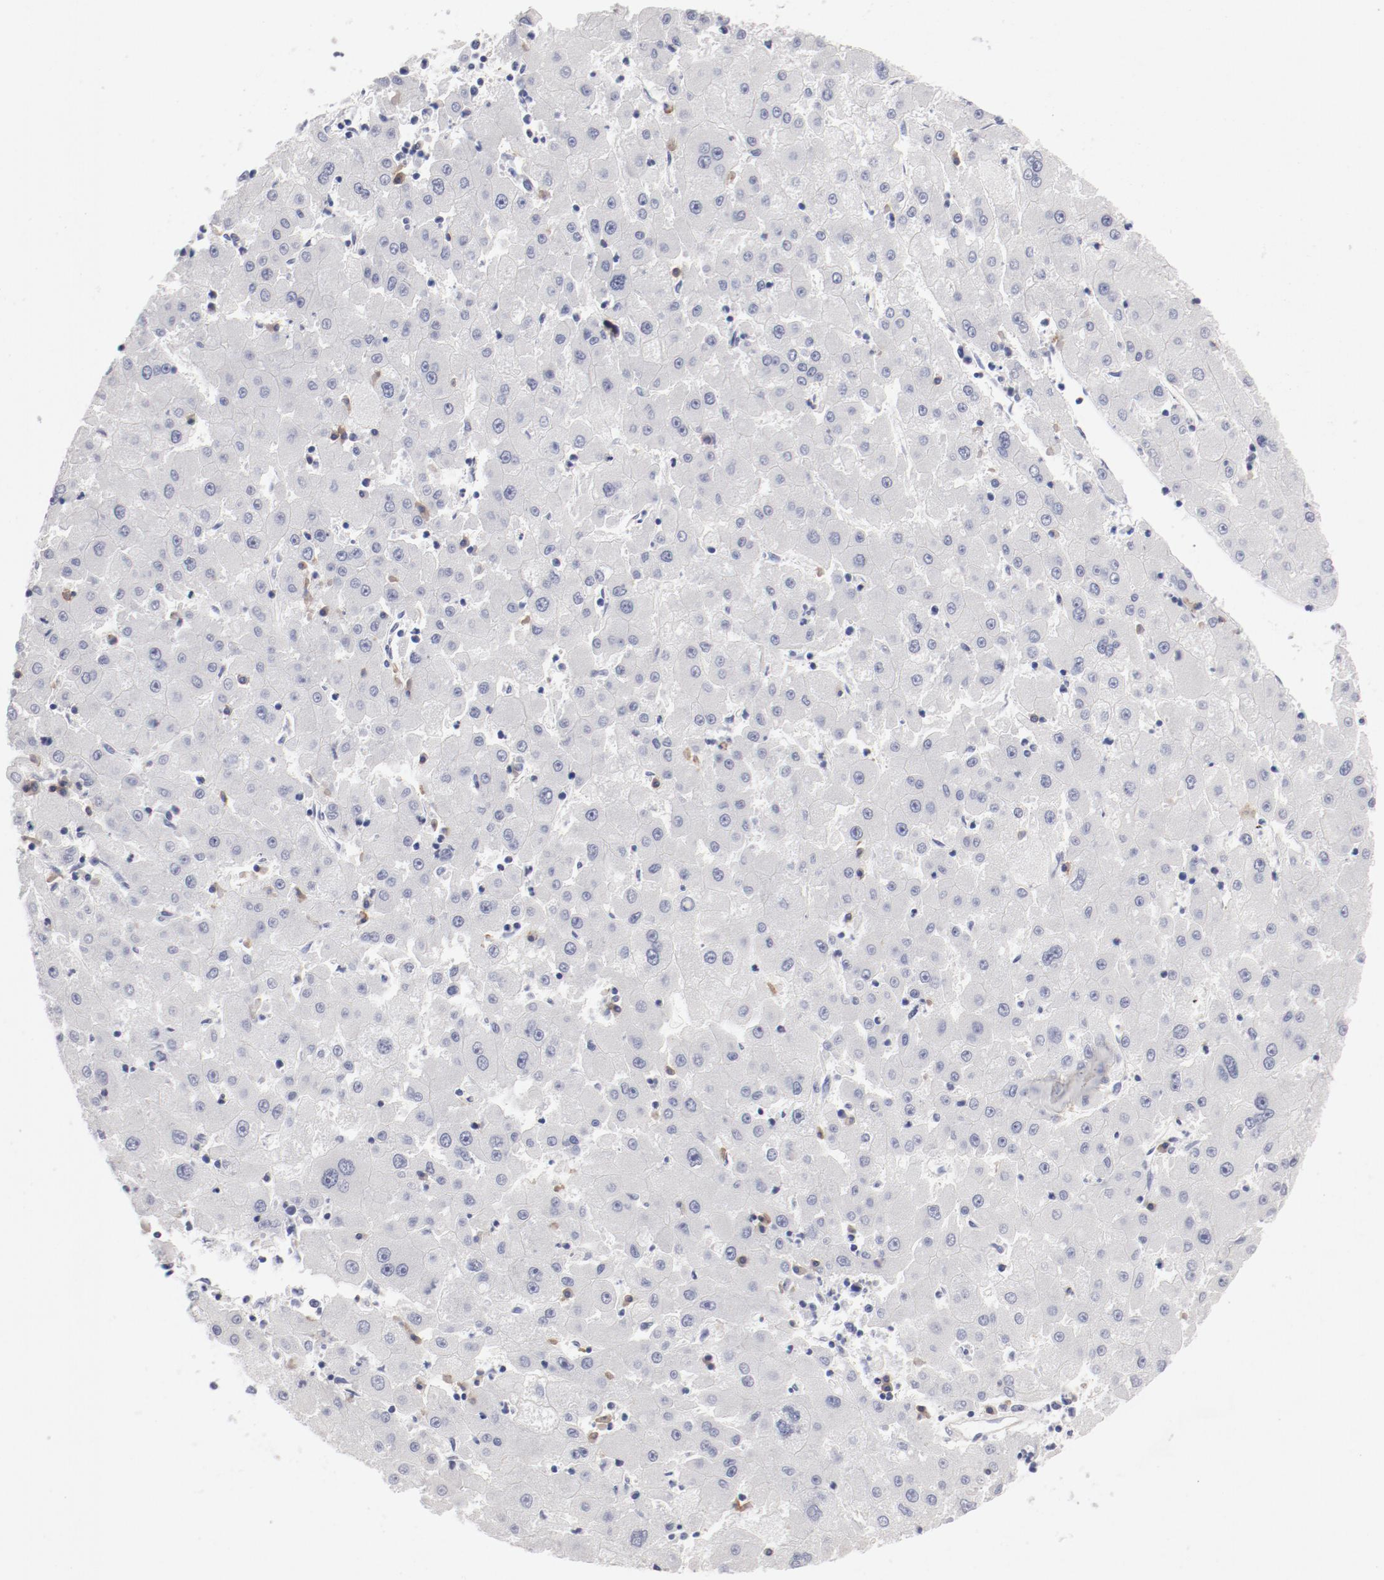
{"staining": {"intensity": "negative", "quantity": "none", "location": "none"}, "tissue": "liver cancer", "cell_type": "Tumor cells", "image_type": "cancer", "snomed": [{"axis": "morphology", "description": "Carcinoma, Hepatocellular, NOS"}, {"axis": "topography", "description": "Liver"}], "caption": "High power microscopy image of an immunohistochemistry histopathology image of liver hepatocellular carcinoma, revealing no significant expression in tumor cells.", "gene": "LAX1", "patient": {"sex": "male", "age": 72}}